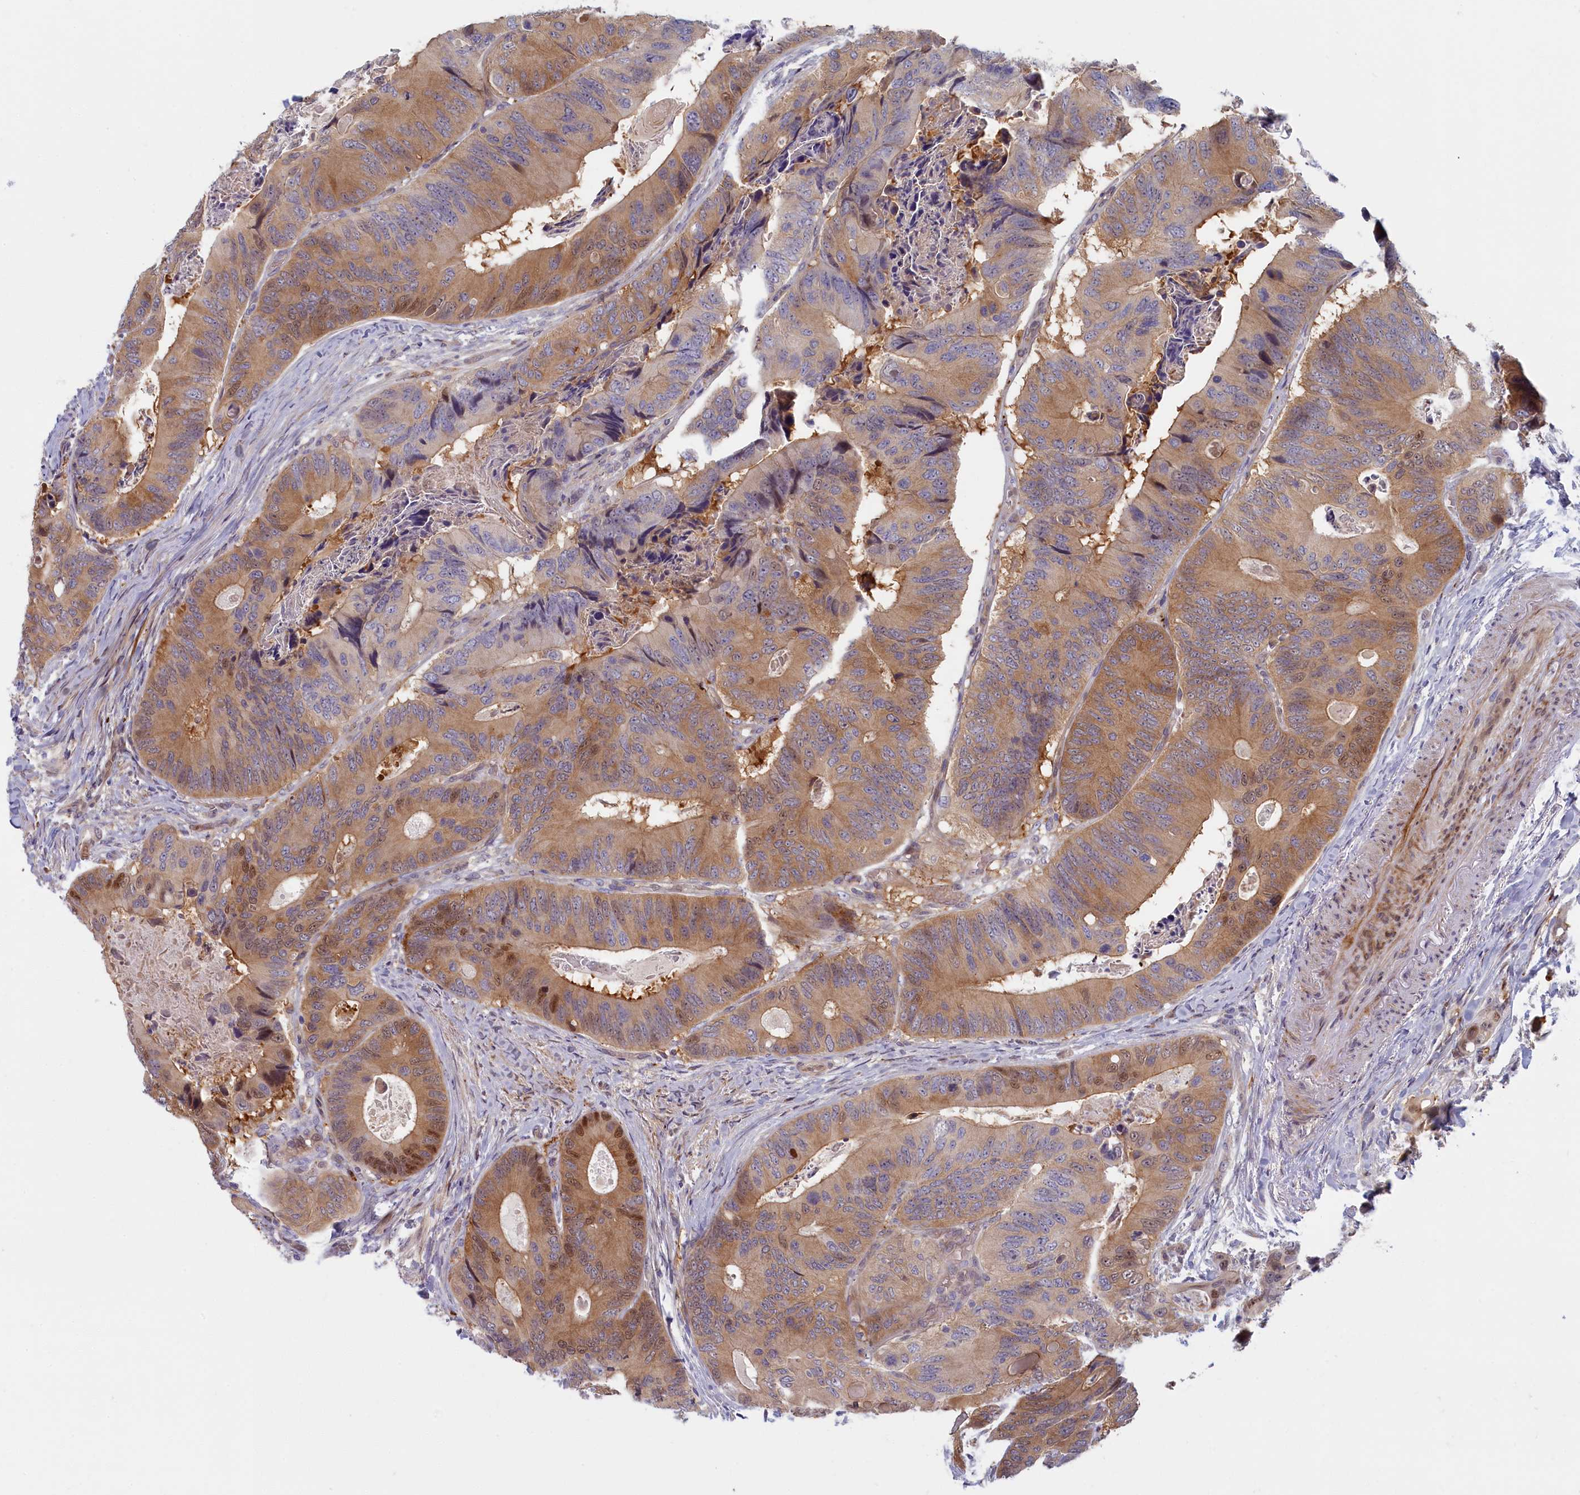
{"staining": {"intensity": "moderate", "quantity": ">75%", "location": "cytoplasmic/membranous"}, "tissue": "colorectal cancer", "cell_type": "Tumor cells", "image_type": "cancer", "snomed": [{"axis": "morphology", "description": "Adenocarcinoma, NOS"}, {"axis": "topography", "description": "Colon"}], "caption": "Human colorectal cancer (adenocarcinoma) stained for a protein (brown) displays moderate cytoplasmic/membranous positive positivity in about >75% of tumor cells.", "gene": "FCSK", "patient": {"sex": "male", "age": 84}}